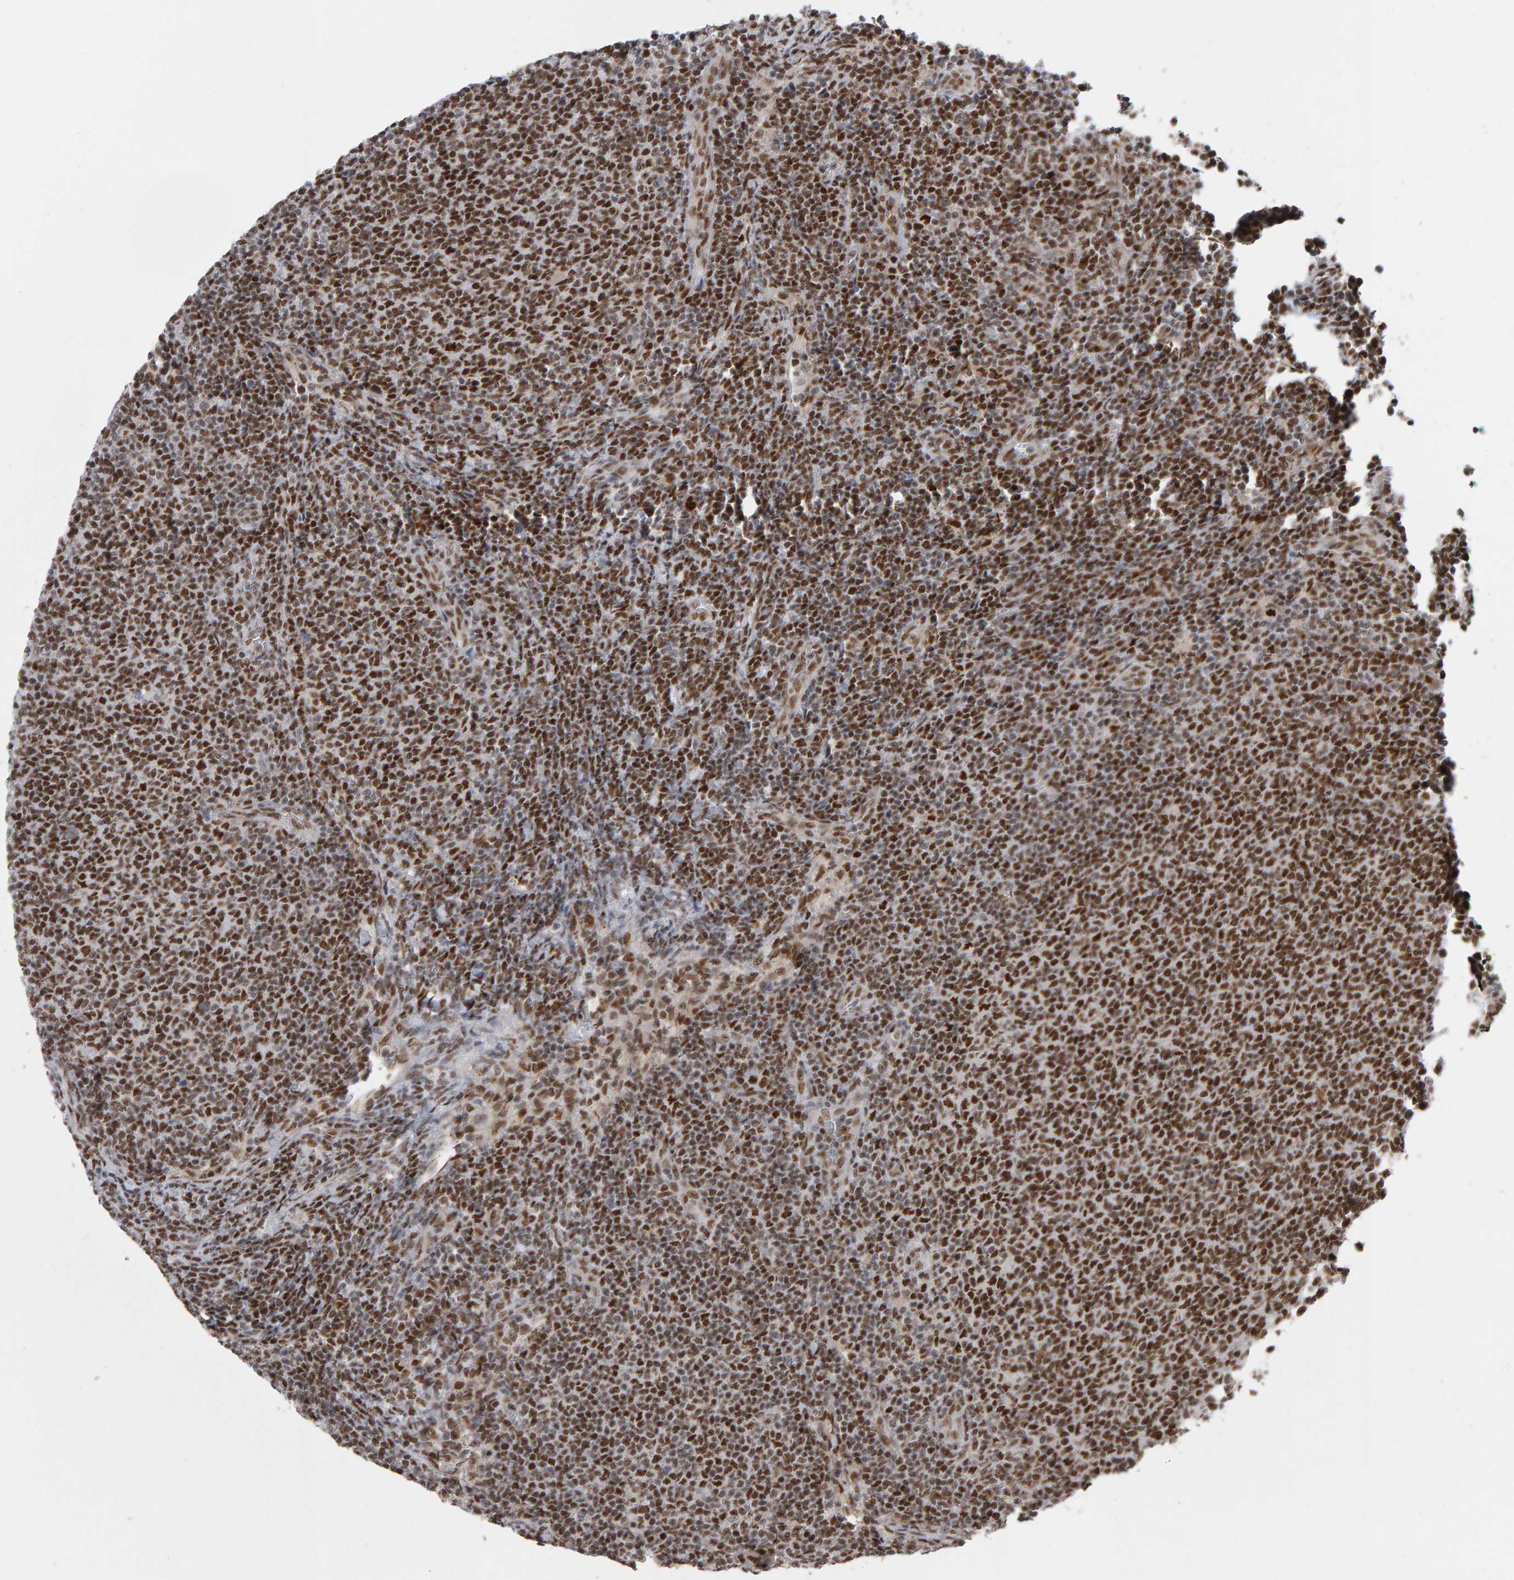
{"staining": {"intensity": "strong", "quantity": ">75%", "location": "nuclear"}, "tissue": "lymphoma", "cell_type": "Tumor cells", "image_type": "cancer", "snomed": [{"axis": "morphology", "description": "Malignant lymphoma, non-Hodgkin's type, Low grade"}, {"axis": "topography", "description": "Lymph node"}], "caption": "Low-grade malignant lymphoma, non-Hodgkin's type tissue displays strong nuclear expression in about >75% of tumor cells, visualized by immunohistochemistry.", "gene": "ATF7IP", "patient": {"sex": "male", "age": 66}}